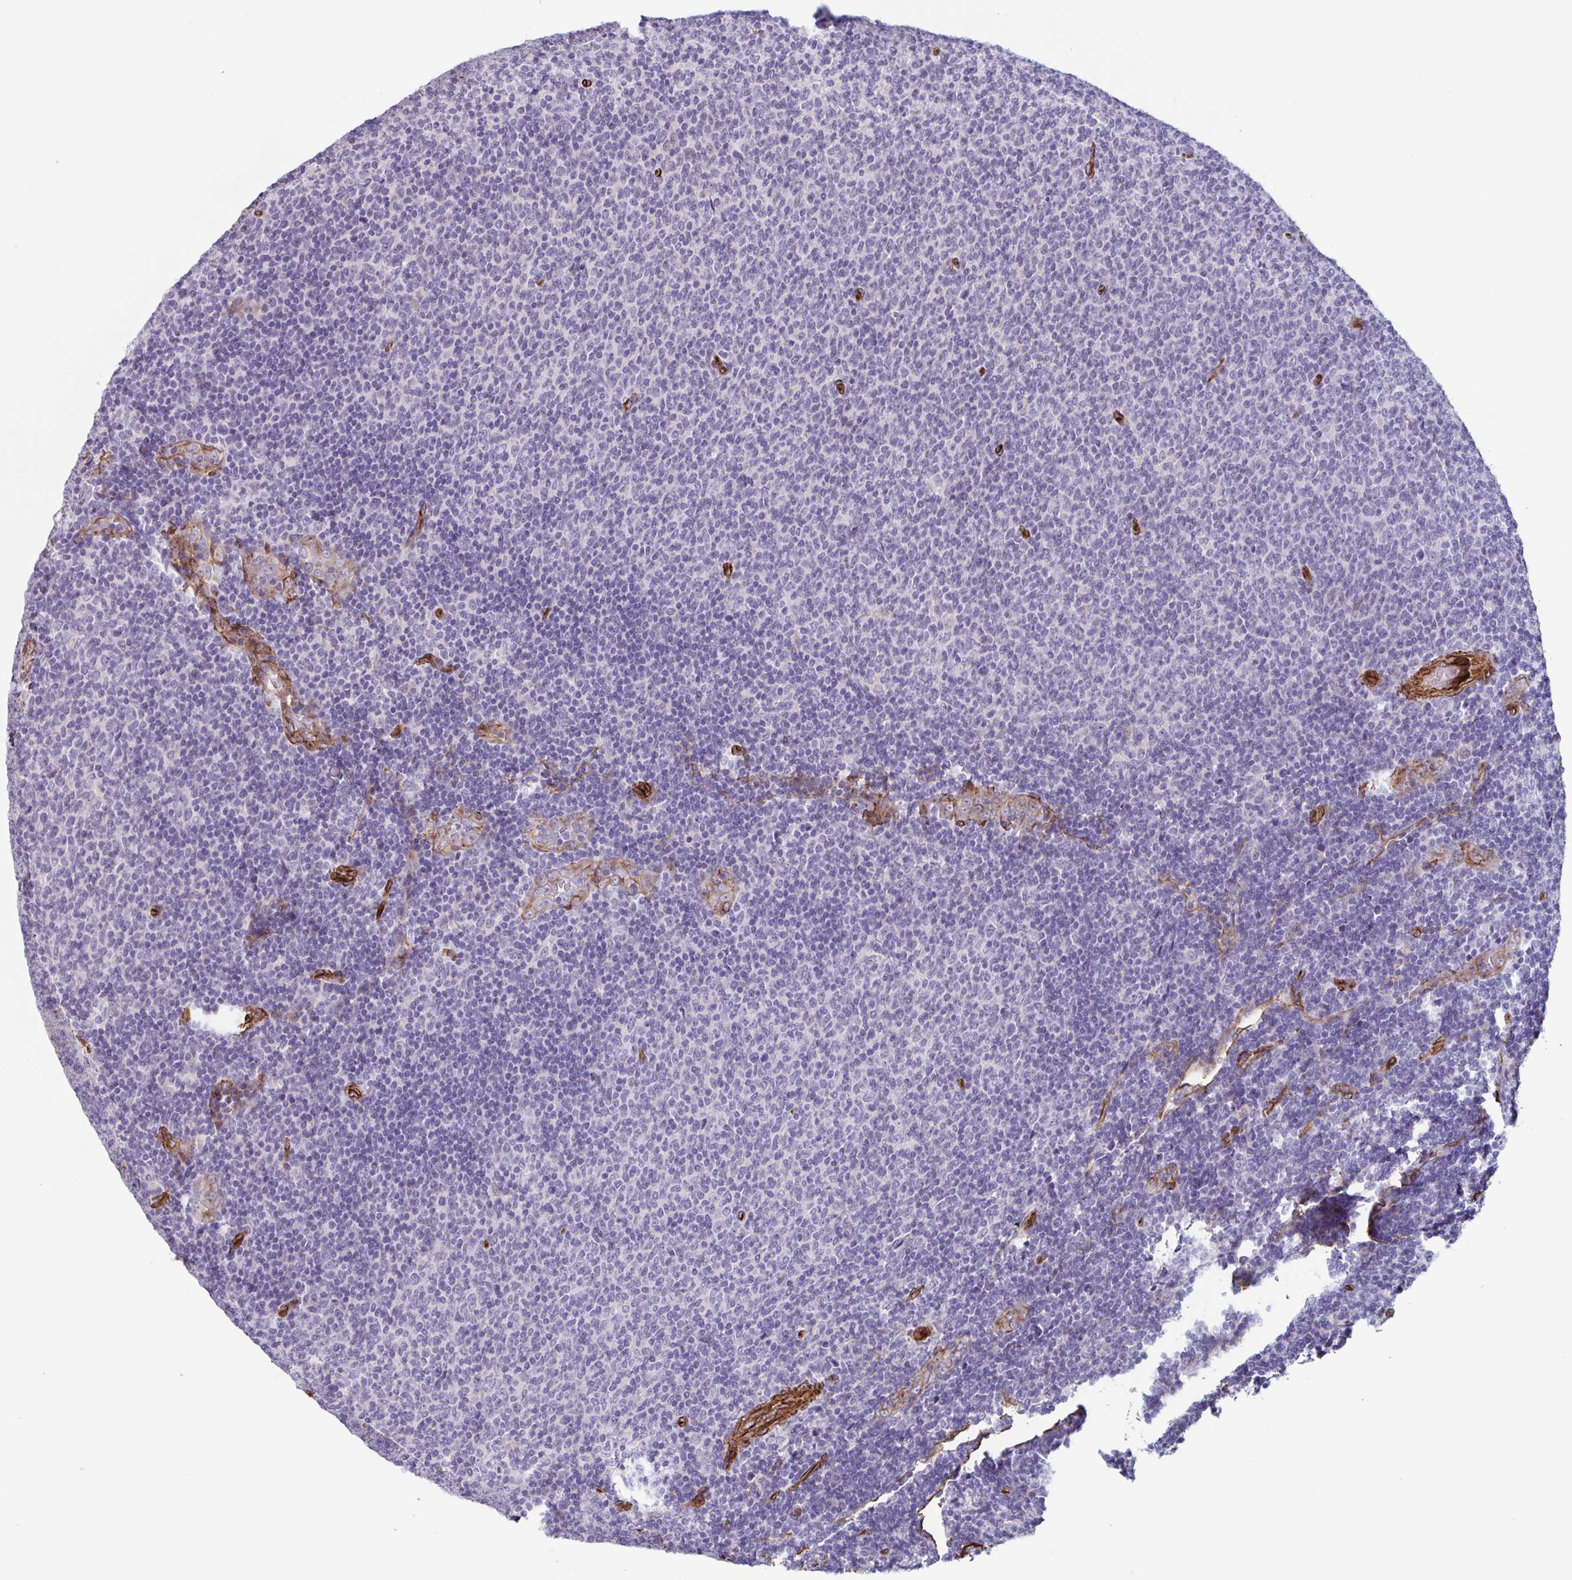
{"staining": {"intensity": "negative", "quantity": "none", "location": "none"}, "tissue": "lymphoma", "cell_type": "Tumor cells", "image_type": "cancer", "snomed": [{"axis": "morphology", "description": "Malignant lymphoma, non-Hodgkin's type, Low grade"}, {"axis": "topography", "description": "Lymph node"}], "caption": "This is an immunohistochemistry photomicrograph of human malignant lymphoma, non-Hodgkin's type (low-grade). There is no expression in tumor cells.", "gene": "CITED4", "patient": {"sex": "male", "age": 52}}